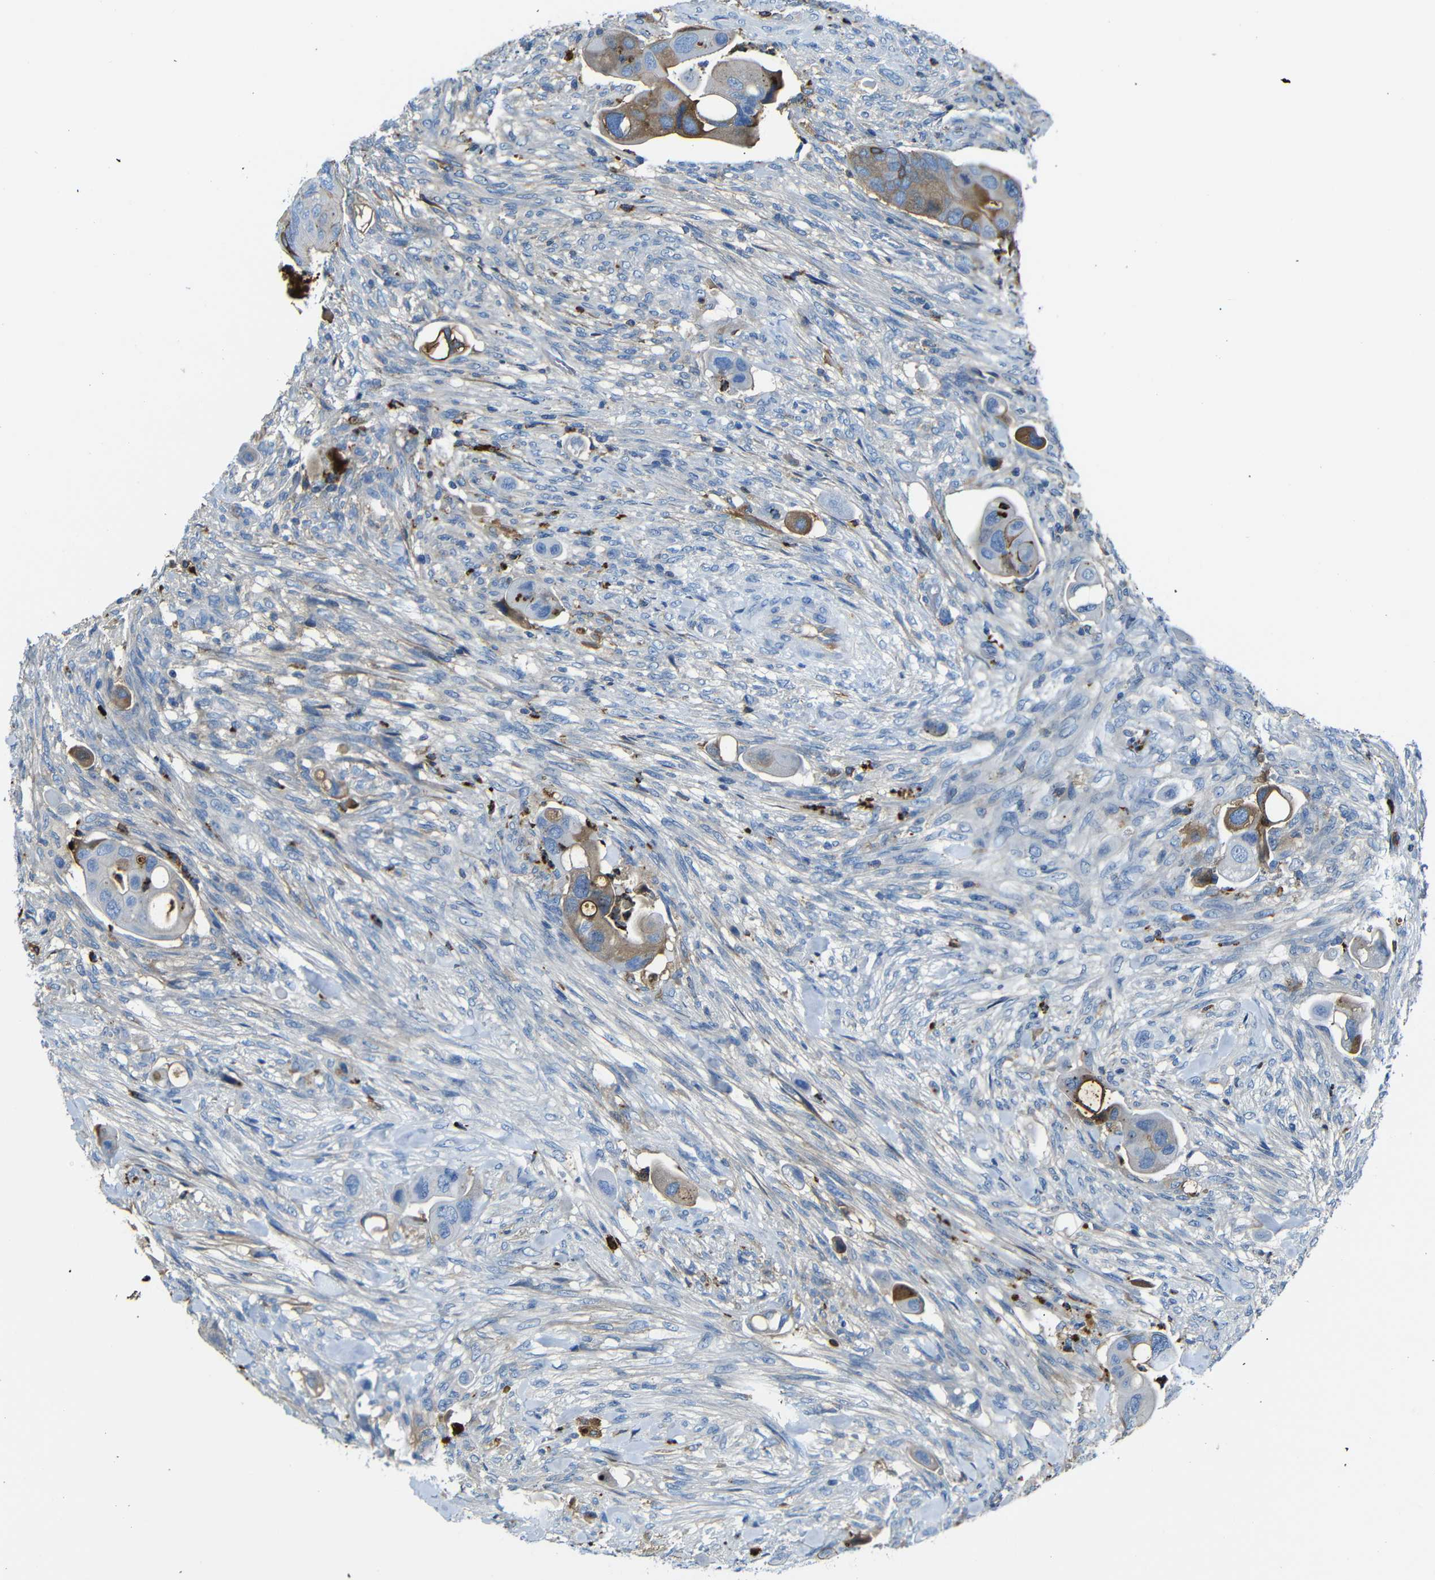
{"staining": {"intensity": "moderate", "quantity": "25%-75%", "location": "cytoplasmic/membranous"}, "tissue": "colorectal cancer", "cell_type": "Tumor cells", "image_type": "cancer", "snomed": [{"axis": "morphology", "description": "Adenocarcinoma, NOS"}, {"axis": "topography", "description": "Rectum"}], "caption": "The image shows staining of adenocarcinoma (colorectal), revealing moderate cytoplasmic/membranous protein staining (brown color) within tumor cells.", "gene": "SERPINA1", "patient": {"sex": "female", "age": 57}}